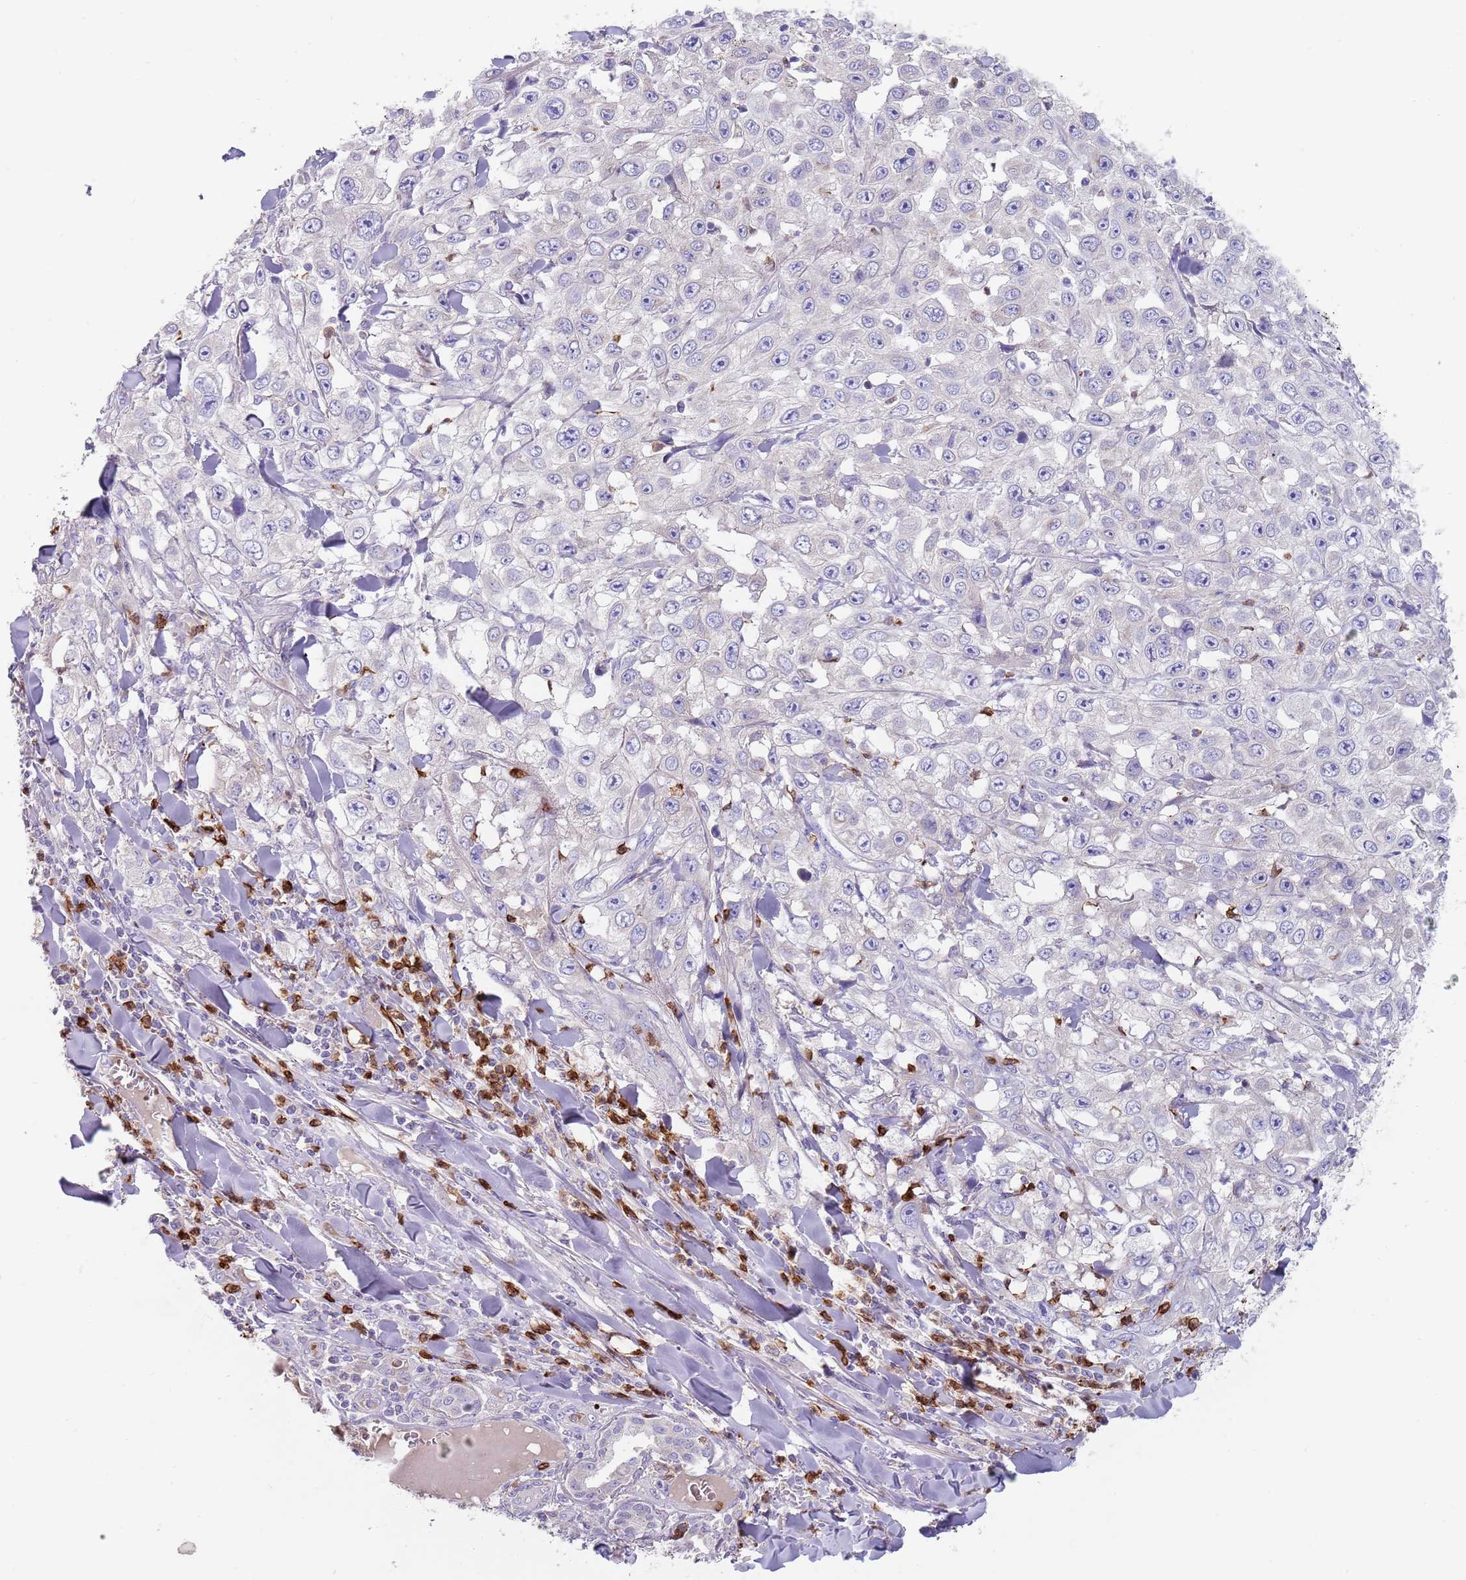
{"staining": {"intensity": "negative", "quantity": "none", "location": "none"}, "tissue": "skin cancer", "cell_type": "Tumor cells", "image_type": "cancer", "snomed": [{"axis": "morphology", "description": "Squamous cell carcinoma, NOS"}, {"axis": "topography", "description": "Skin"}], "caption": "Skin cancer stained for a protein using immunohistochemistry demonstrates no positivity tumor cells.", "gene": "TMEM251", "patient": {"sex": "male", "age": 82}}